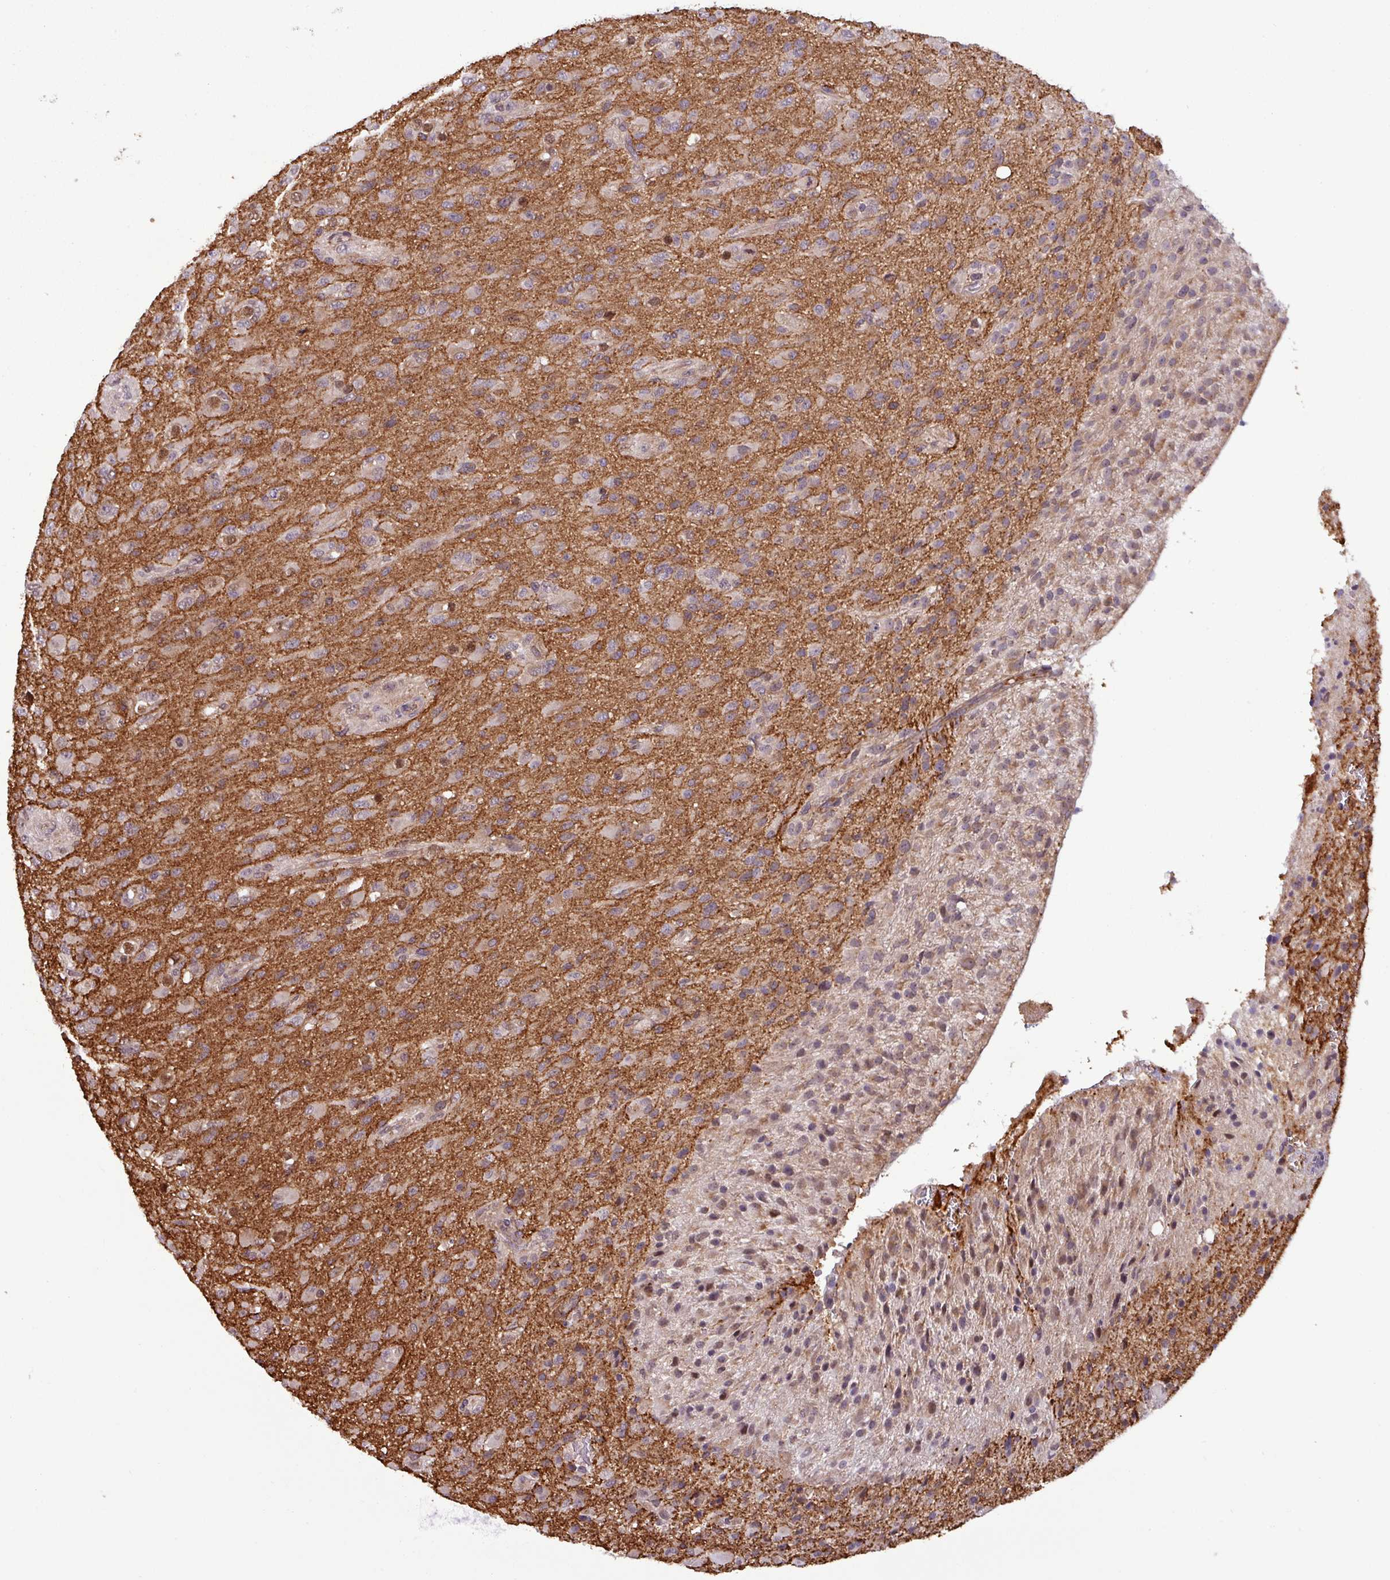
{"staining": {"intensity": "weak", "quantity": "<25%", "location": "nuclear"}, "tissue": "glioma", "cell_type": "Tumor cells", "image_type": "cancer", "snomed": [{"axis": "morphology", "description": "Glioma, malignant, Low grade"}, {"axis": "topography", "description": "Brain"}], "caption": "A high-resolution photomicrograph shows IHC staining of glioma, which displays no significant positivity in tumor cells.", "gene": "NPFFR1", "patient": {"sex": "male", "age": 65}}